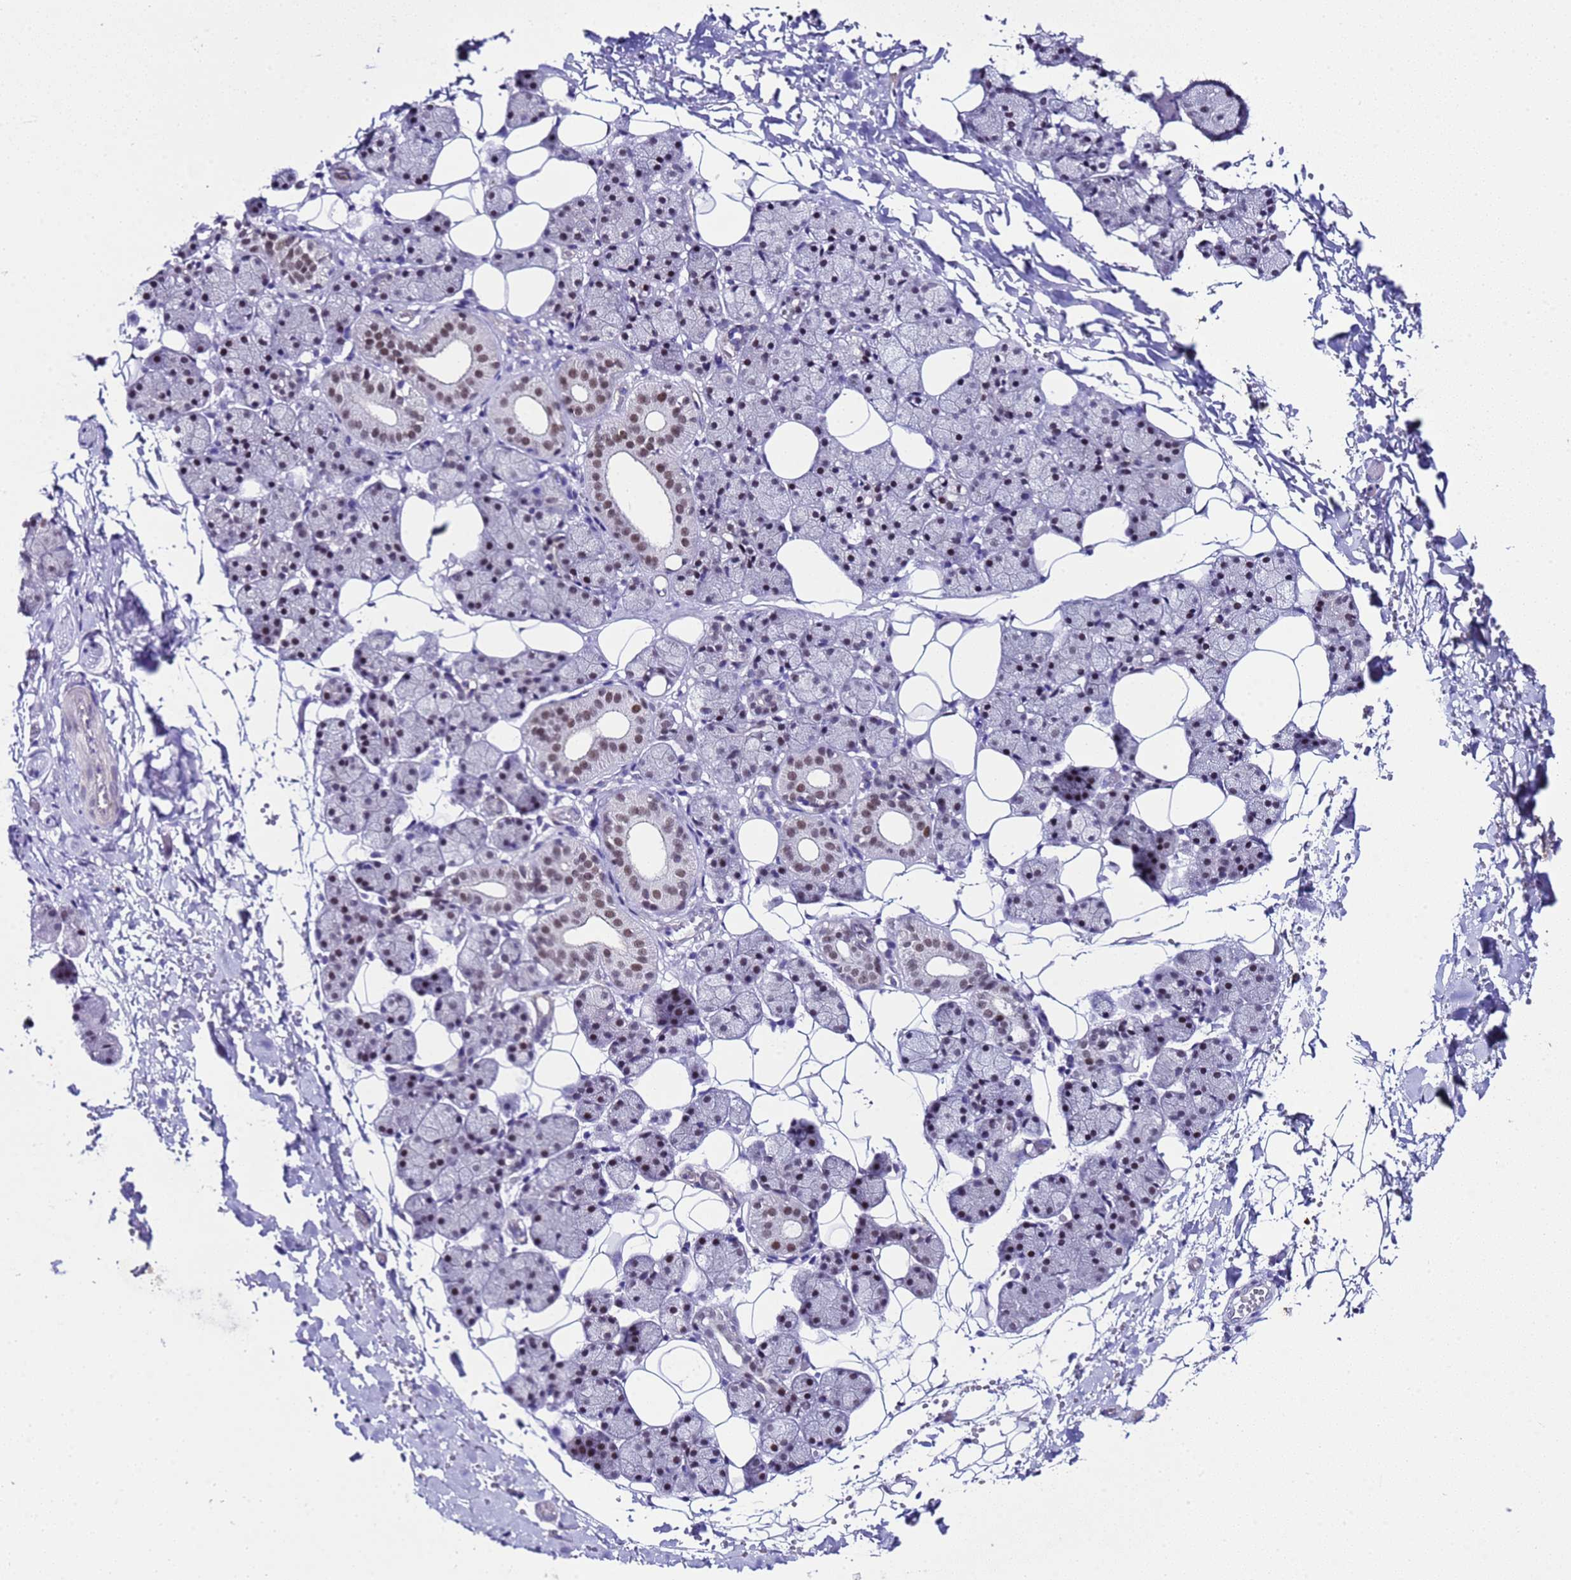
{"staining": {"intensity": "moderate", "quantity": "<25%", "location": "nuclear"}, "tissue": "salivary gland", "cell_type": "Glandular cells", "image_type": "normal", "snomed": [{"axis": "morphology", "description": "Normal tissue, NOS"}, {"axis": "topography", "description": "Salivary gland"}], "caption": "Immunohistochemistry (IHC) histopathology image of normal salivary gland stained for a protein (brown), which shows low levels of moderate nuclear positivity in approximately <25% of glandular cells.", "gene": "BCL7A", "patient": {"sex": "female", "age": 33}}